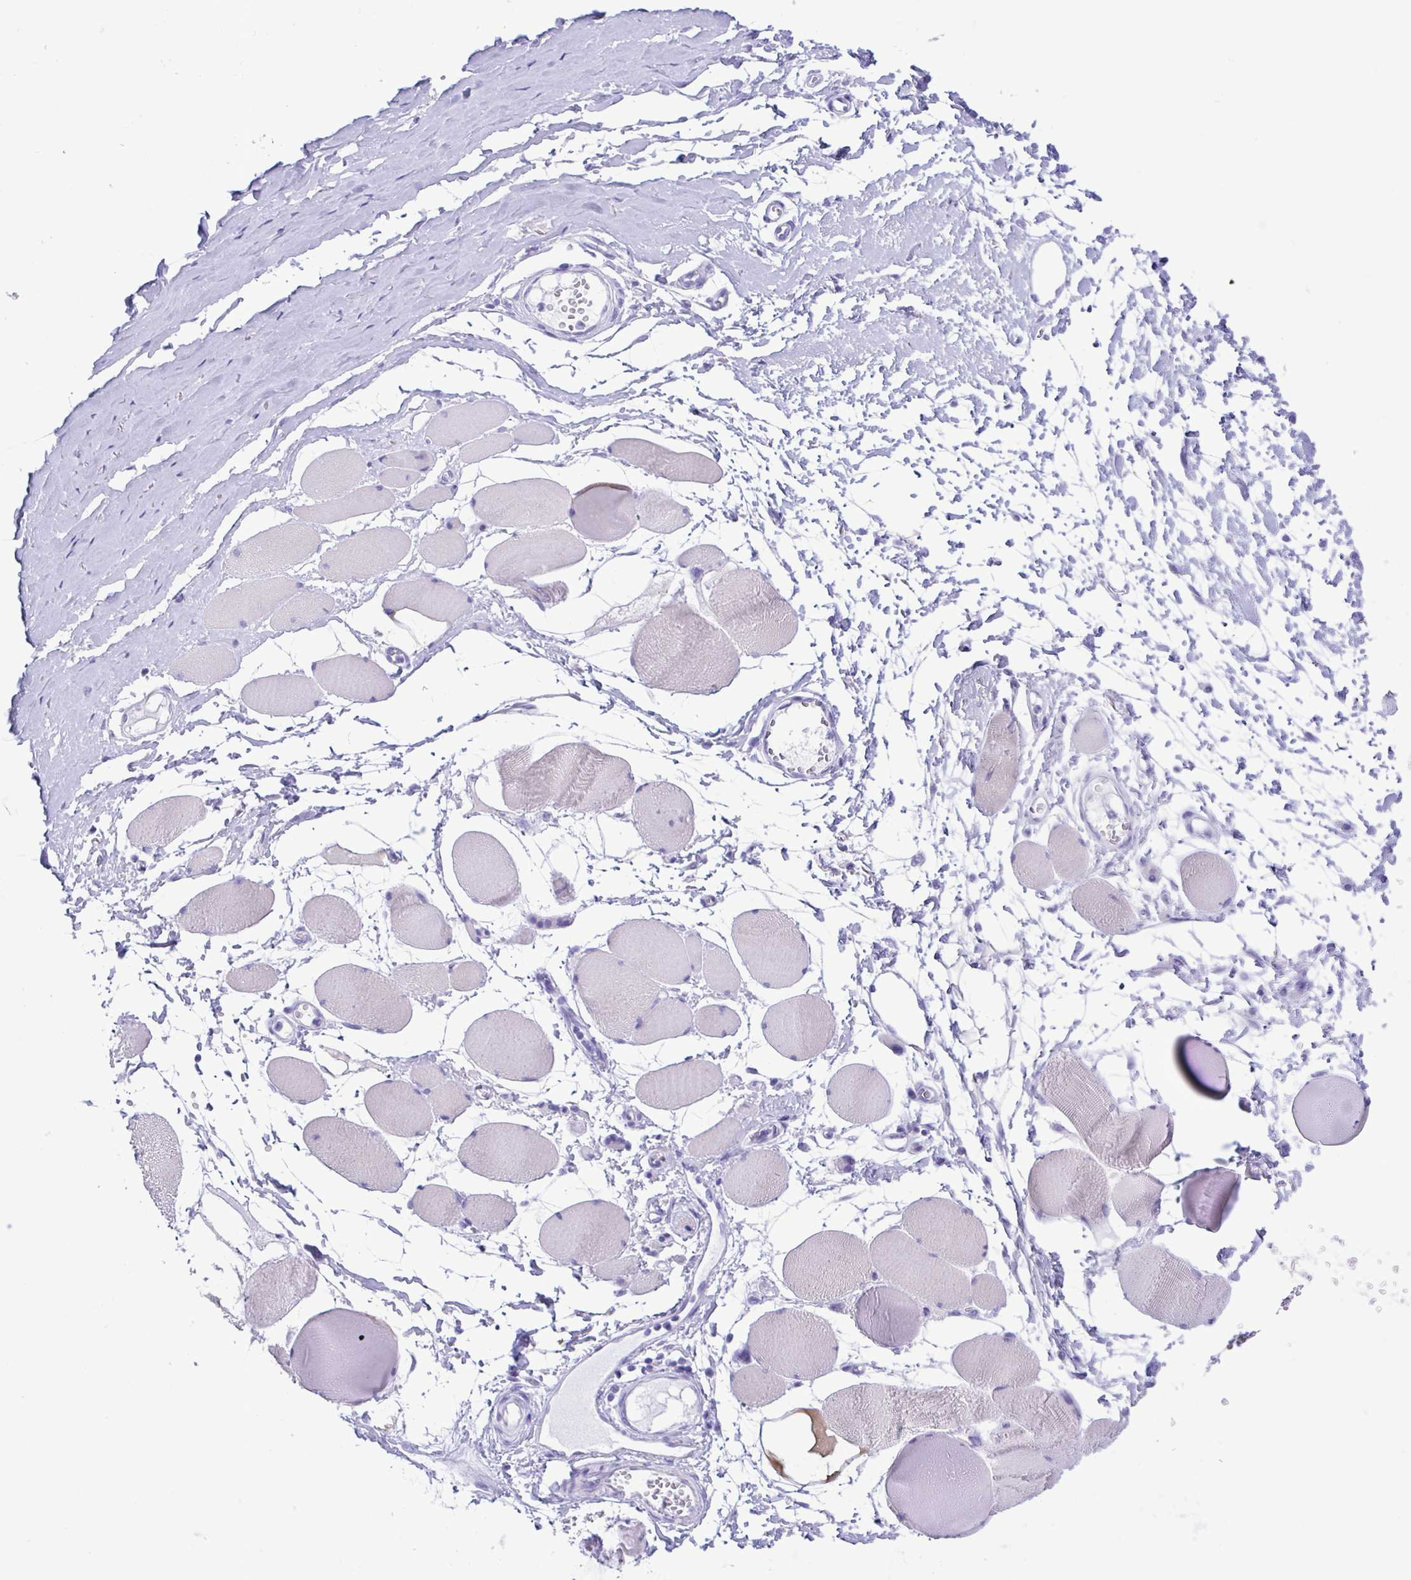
{"staining": {"intensity": "negative", "quantity": "none", "location": "none"}, "tissue": "skeletal muscle", "cell_type": "Myocytes", "image_type": "normal", "snomed": [{"axis": "morphology", "description": "Normal tissue, NOS"}, {"axis": "topography", "description": "Skeletal muscle"}], "caption": "Skeletal muscle stained for a protein using immunohistochemistry (IHC) displays no expression myocytes.", "gene": "TSPY10", "patient": {"sex": "female", "age": 75}}